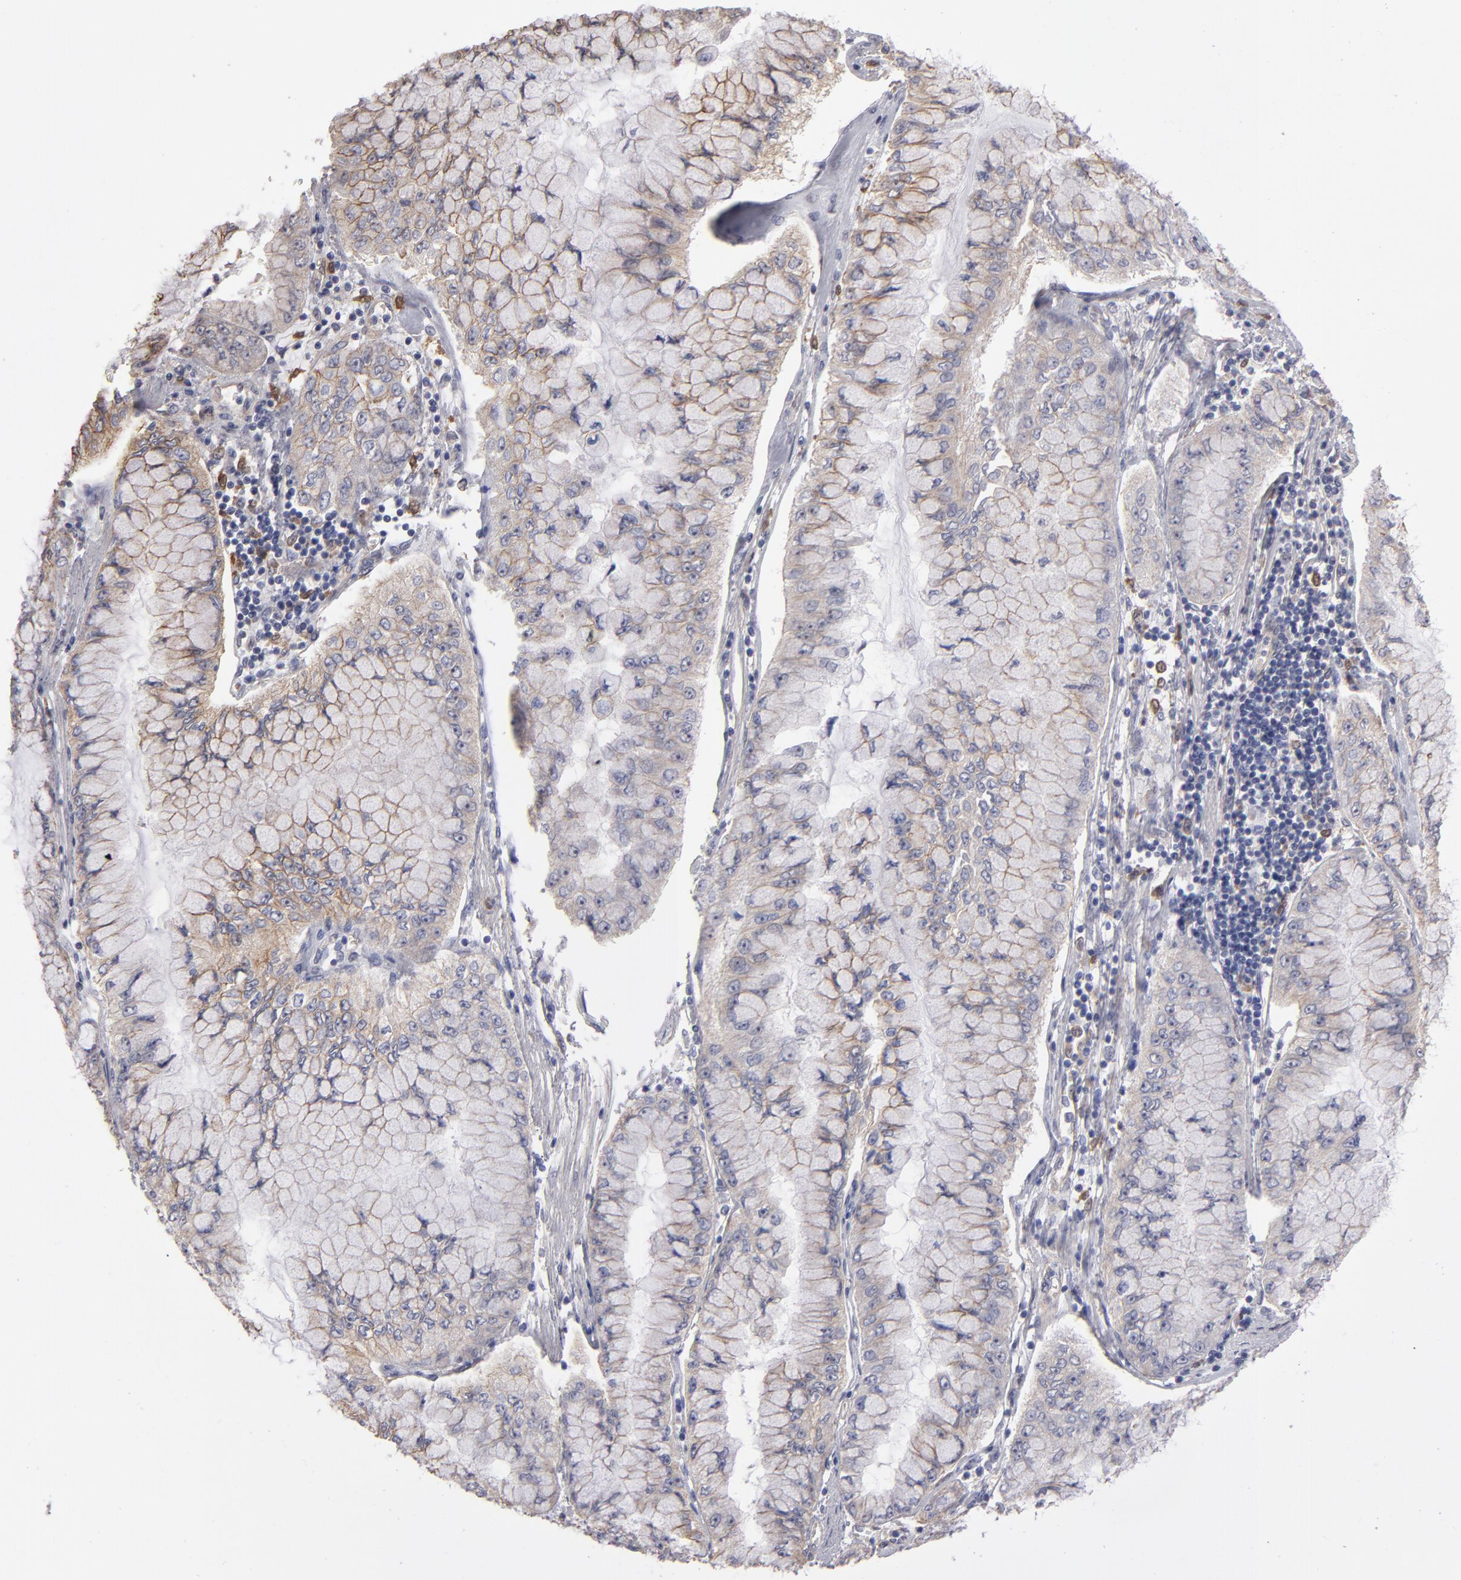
{"staining": {"intensity": "weak", "quantity": "<25%", "location": "cytoplasmic/membranous"}, "tissue": "liver cancer", "cell_type": "Tumor cells", "image_type": "cancer", "snomed": [{"axis": "morphology", "description": "Cholangiocarcinoma"}, {"axis": "topography", "description": "Liver"}], "caption": "IHC of liver cholangiocarcinoma displays no staining in tumor cells.", "gene": "NDRG2", "patient": {"sex": "female", "age": 79}}